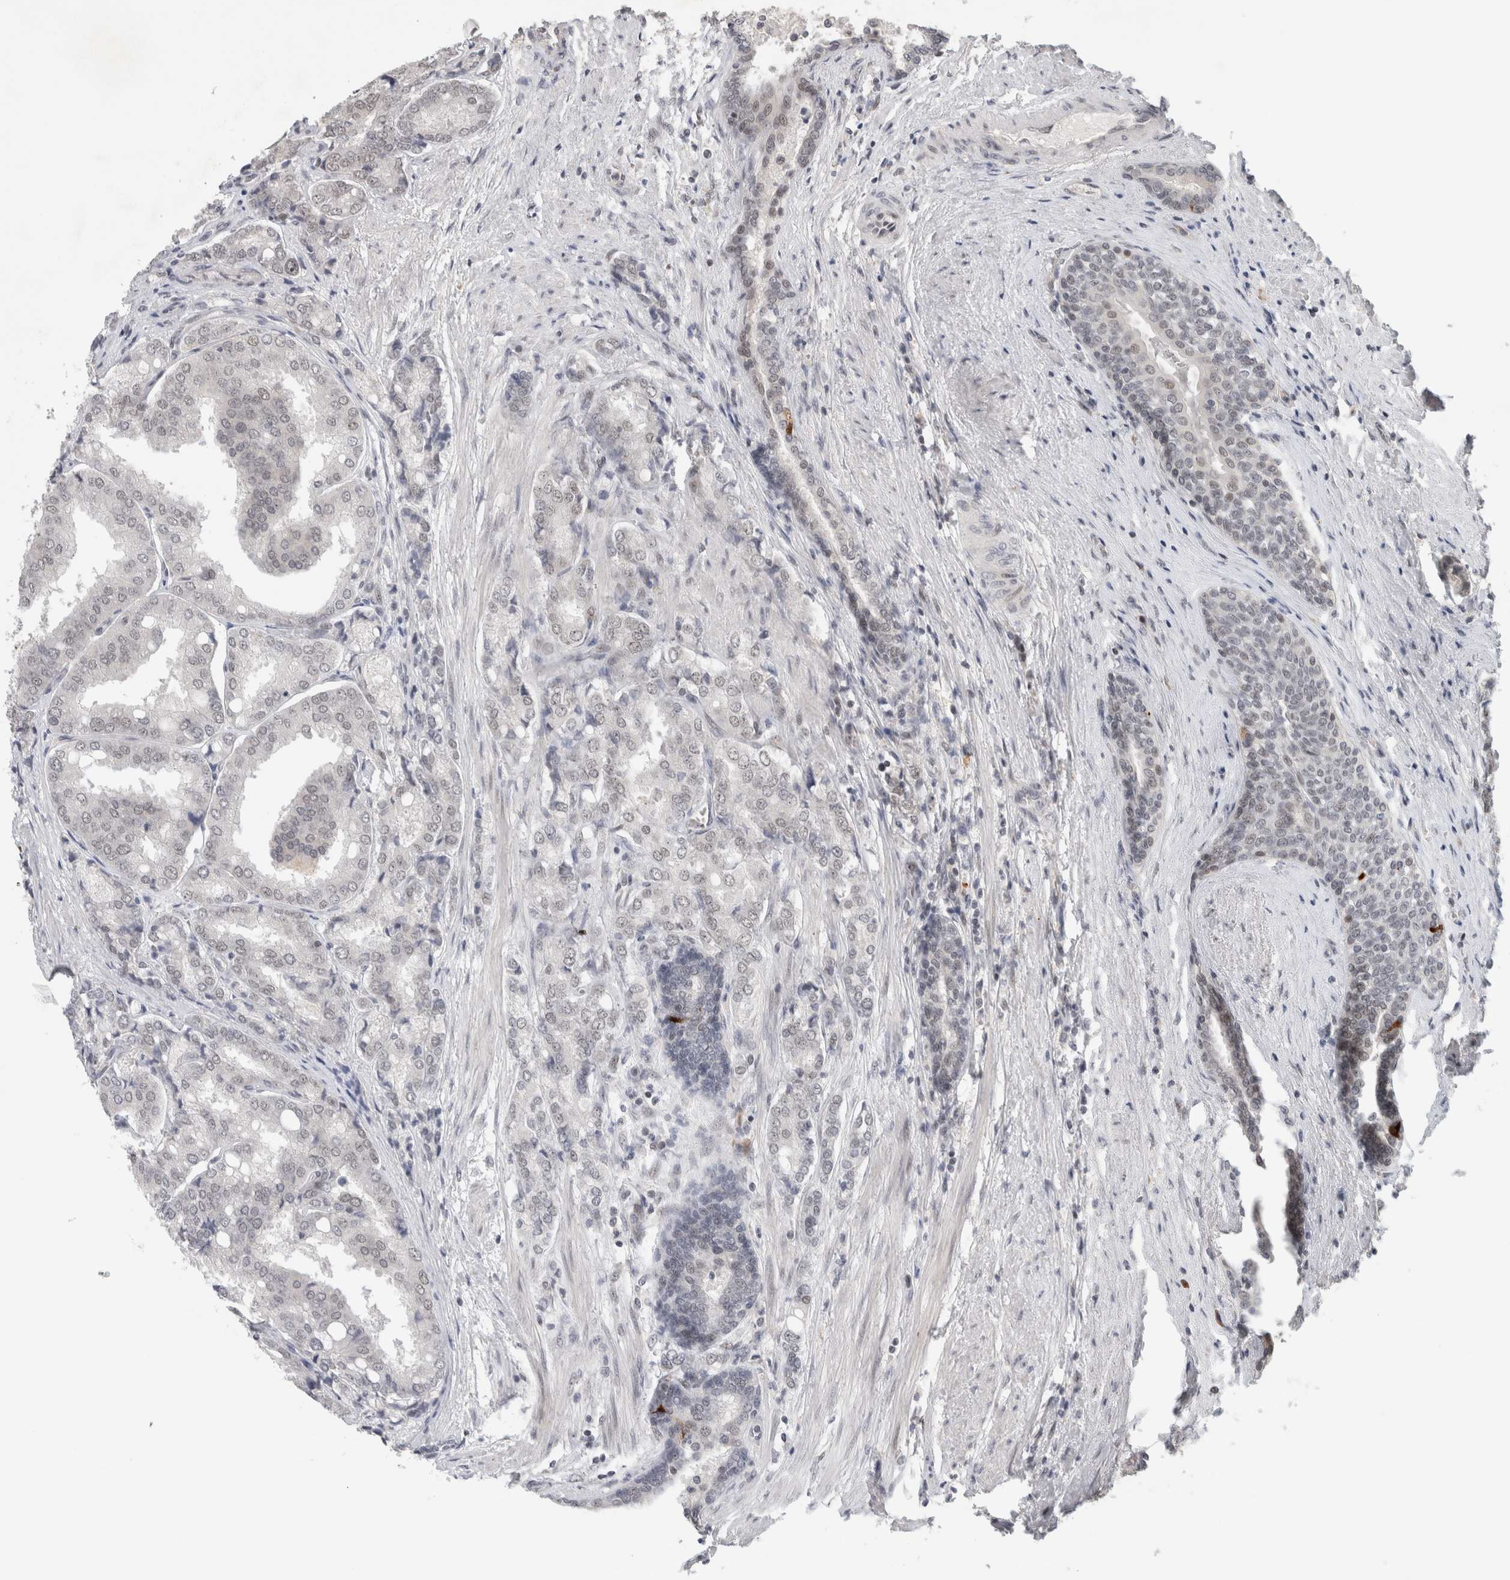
{"staining": {"intensity": "weak", "quantity": "<25%", "location": "nuclear"}, "tissue": "prostate cancer", "cell_type": "Tumor cells", "image_type": "cancer", "snomed": [{"axis": "morphology", "description": "Adenocarcinoma, High grade"}, {"axis": "topography", "description": "Prostate"}], "caption": "Immunohistochemistry (IHC) micrograph of prostate cancer stained for a protein (brown), which displays no expression in tumor cells.", "gene": "HESX1", "patient": {"sex": "male", "age": 50}}